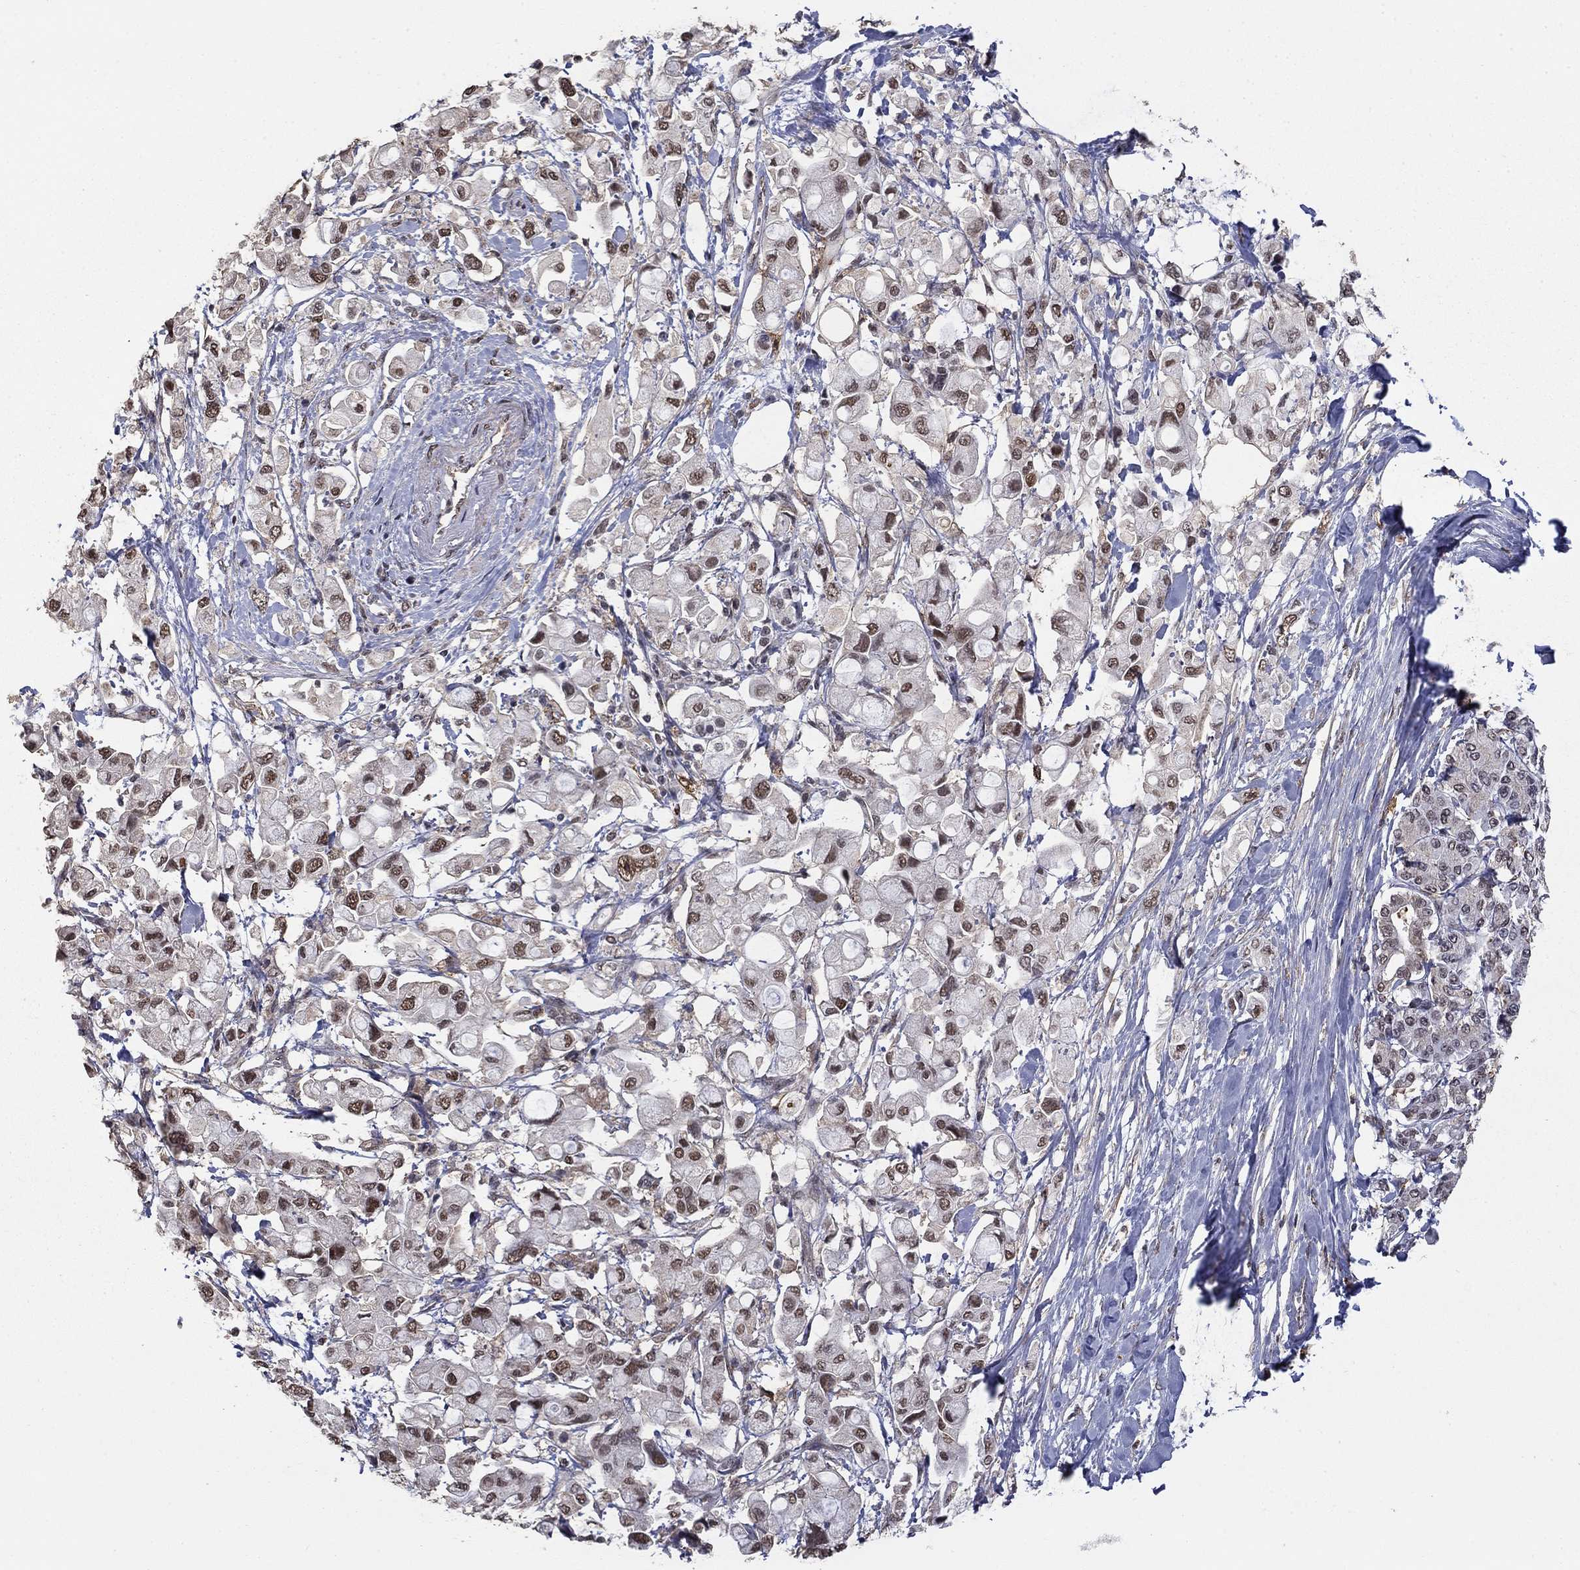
{"staining": {"intensity": "moderate", "quantity": "<25%", "location": "nuclear"}, "tissue": "pancreatic cancer", "cell_type": "Tumor cells", "image_type": "cancer", "snomed": [{"axis": "morphology", "description": "Adenocarcinoma, NOS"}, {"axis": "topography", "description": "Pancreas"}], "caption": "Pancreatic cancer tissue exhibits moderate nuclear positivity in approximately <25% of tumor cells, visualized by immunohistochemistry.", "gene": "GRIA3", "patient": {"sex": "female", "age": 56}}